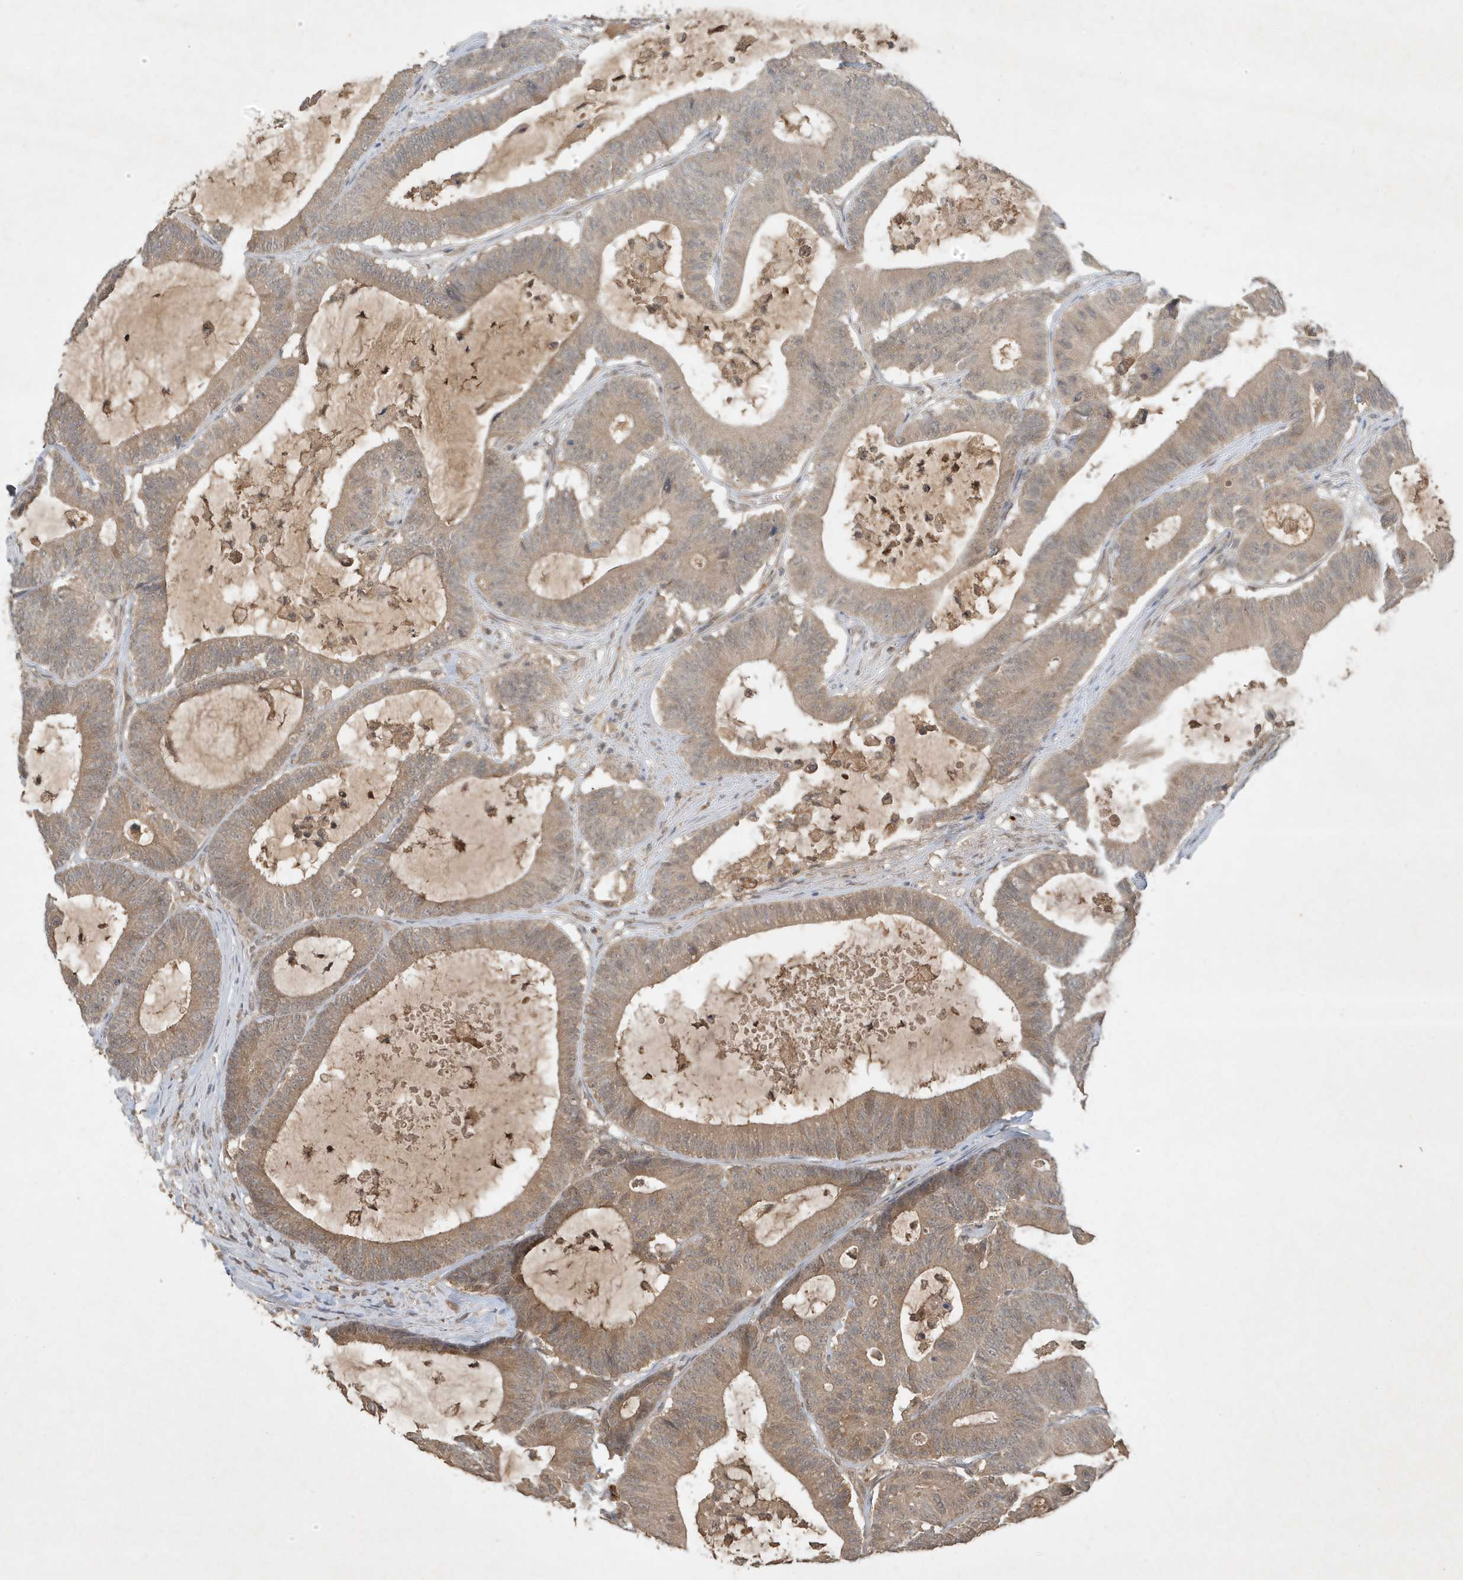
{"staining": {"intensity": "moderate", "quantity": ">75%", "location": "cytoplasmic/membranous"}, "tissue": "colorectal cancer", "cell_type": "Tumor cells", "image_type": "cancer", "snomed": [{"axis": "morphology", "description": "Adenocarcinoma, NOS"}, {"axis": "topography", "description": "Colon"}], "caption": "Immunohistochemistry photomicrograph of neoplastic tissue: human colorectal adenocarcinoma stained using immunohistochemistry (IHC) shows medium levels of moderate protein expression localized specifically in the cytoplasmic/membranous of tumor cells, appearing as a cytoplasmic/membranous brown color.", "gene": "ABCB9", "patient": {"sex": "female", "age": 84}}